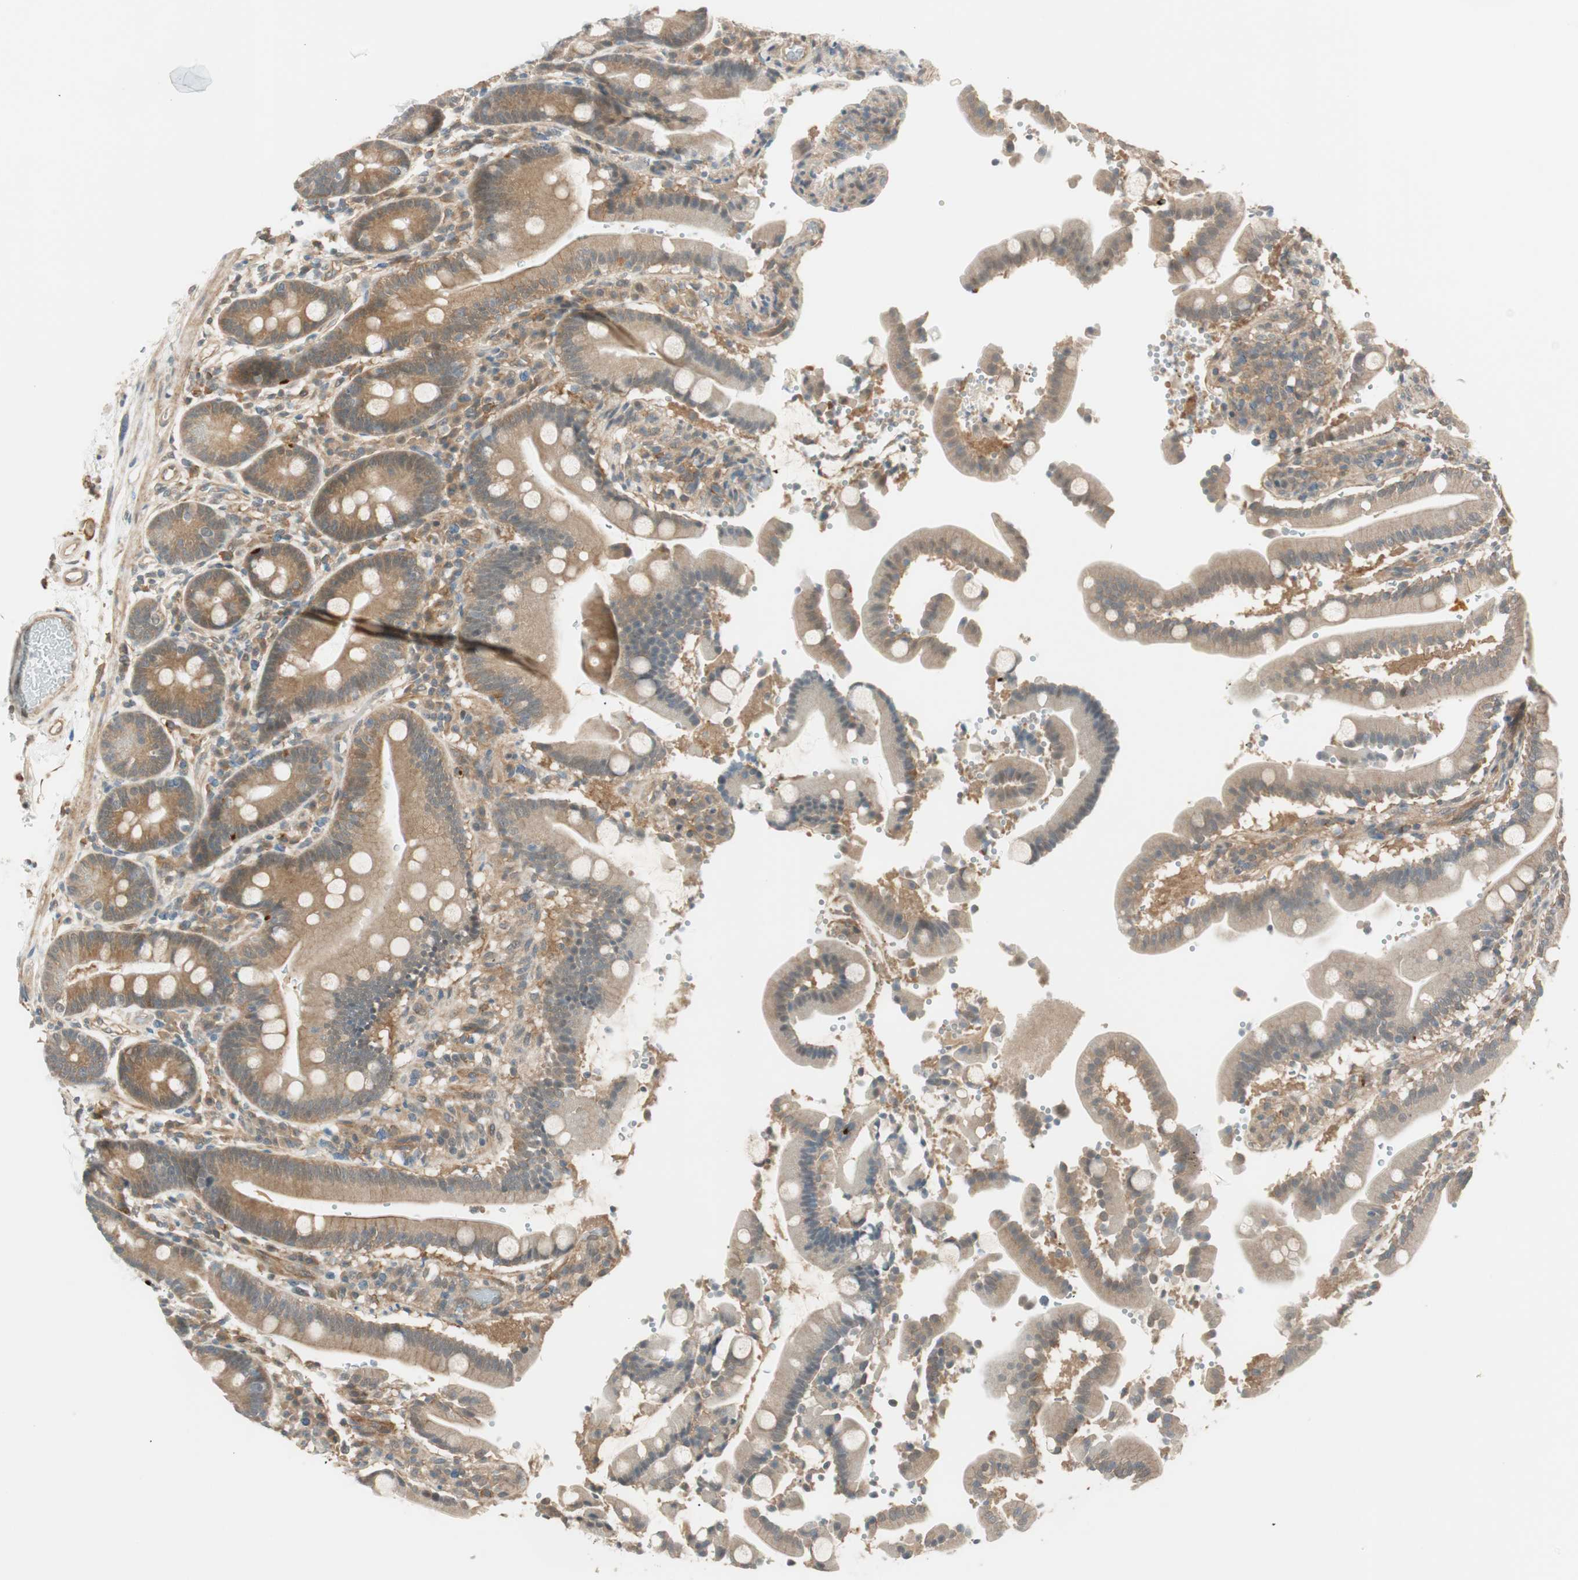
{"staining": {"intensity": "moderate", "quantity": ">75%", "location": "cytoplasmic/membranous"}, "tissue": "duodenum", "cell_type": "Glandular cells", "image_type": "normal", "snomed": [{"axis": "morphology", "description": "Normal tissue, NOS"}, {"axis": "topography", "description": "Small intestine, NOS"}], "caption": "Protein expression analysis of normal duodenum reveals moderate cytoplasmic/membranous positivity in approximately >75% of glandular cells. (DAB (3,3'-diaminobenzidine) IHC with brightfield microscopy, high magnification).", "gene": "PSMD8", "patient": {"sex": "female", "age": 71}}